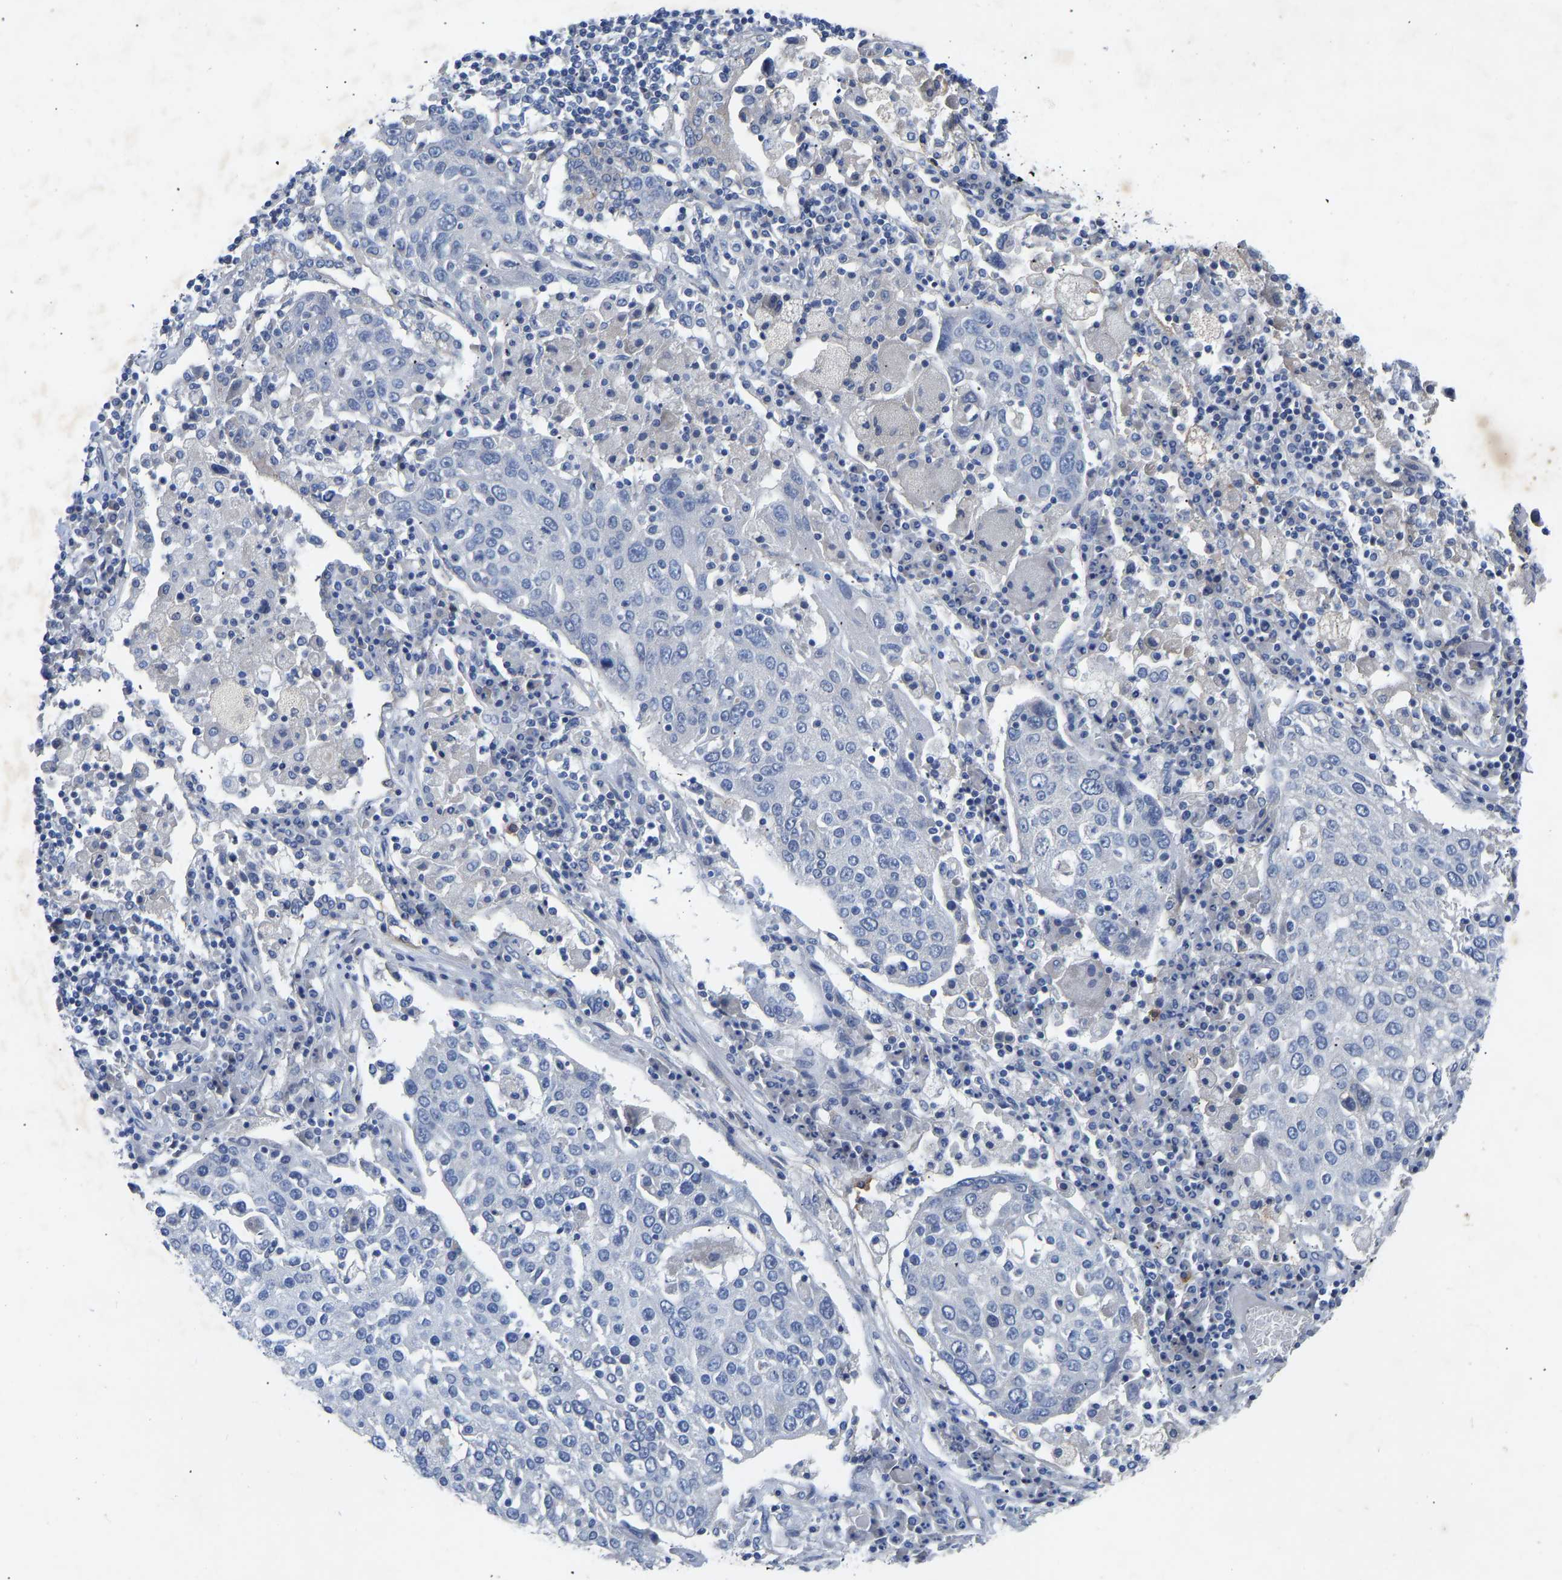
{"staining": {"intensity": "negative", "quantity": "none", "location": "none"}, "tissue": "lung cancer", "cell_type": "Tumor cells", "image_type": "cancer", "snomed": [{"axis": "morphology", "description": "Squamous cell carcinoma, NOS"}, {"axis": "topography", "description": "Lung"}], "caption": "Immunohistochemical staining of human lung squamous cell carcinoma shows no significant positivity in tumor cells.", "gene": "RBP1", "patient": {"sex": "male", "age": 65}}